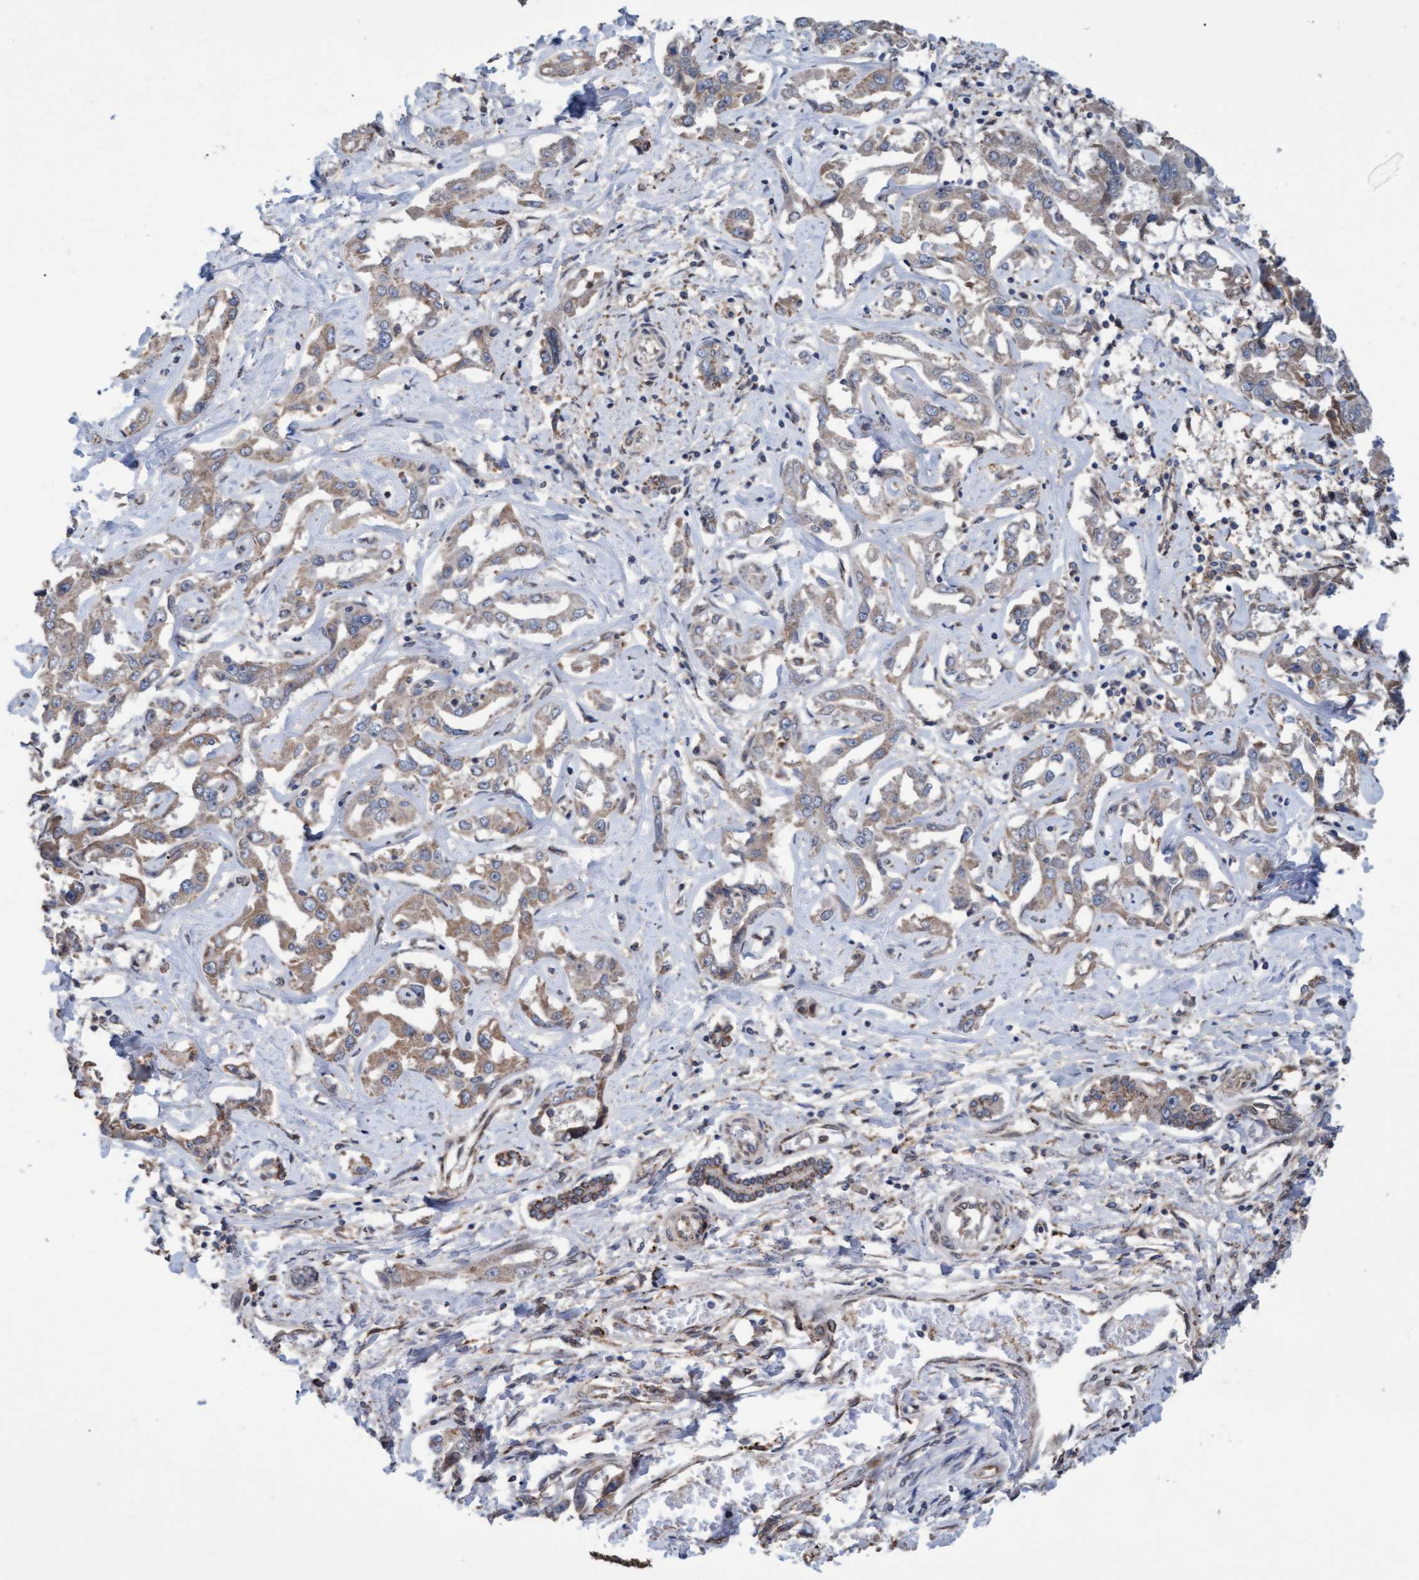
{"staining": {"intensity": "moderate", "quantity": ">75%", "location": "cytoplasmic/membranous"}, "tissue": "liver cancer", "cell_type": "Tumor cells", "image_type": "cancer", "snomed": [{"axis": "morphology", "description": "Cholangiocarcinoma"}, {"axis": "topography", "description": "Liver"}], "caption": "Protein staining by immunohistochemistry demonstrates moderate cytoplasmic/membranous staining in about >75% of tumor cells in cholangiocarcinoma (liver). Using DAB (3,3'-diaminobenzidine) (brown) and hematoxylin (blue) stains, captured at high magnification using brightfield microscopy.", "gene": "MGLL", "patient": {"sex": "male", "age": 59}}